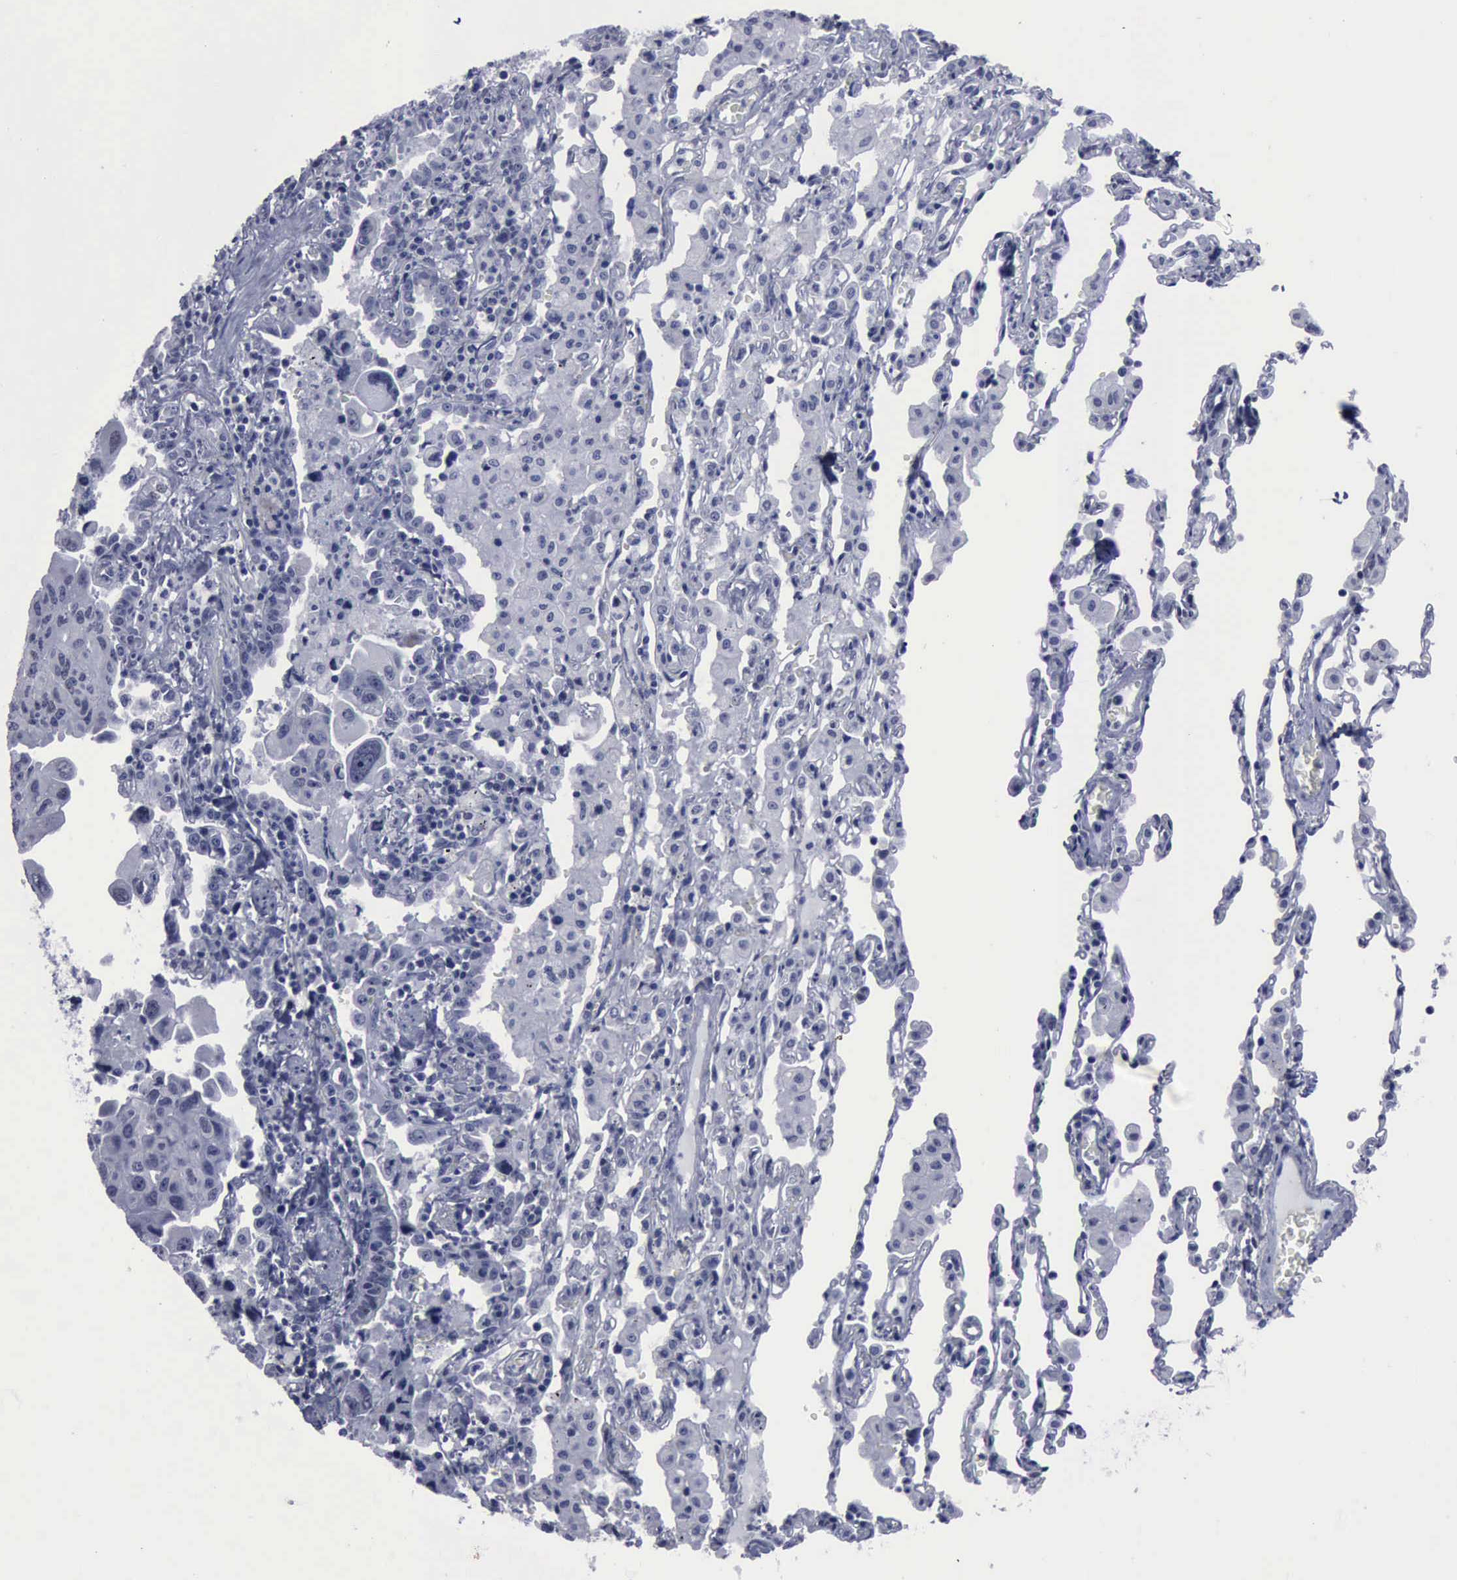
{"staining": {"intensity": "negative", "quantity": "none", "location": "none"}, "tissue": "lung cancer", "cell_type": "Tumor cells", "image_type": "cancer", "snomed": [{"axis": "morphology", "description": "Adenocarcinoma, NOS"}, {"axis": "topography", "description": "Lung"}], "caption": "IHC of lung adenocarcinoma exhibits no positivity in tumor cells. (Brightfield microscopy of DAB (3,3'-diaminobenzidine) IHC at high magnification).", "gene": "BRD1", "patient": {"sex": "male", "age": 64}}